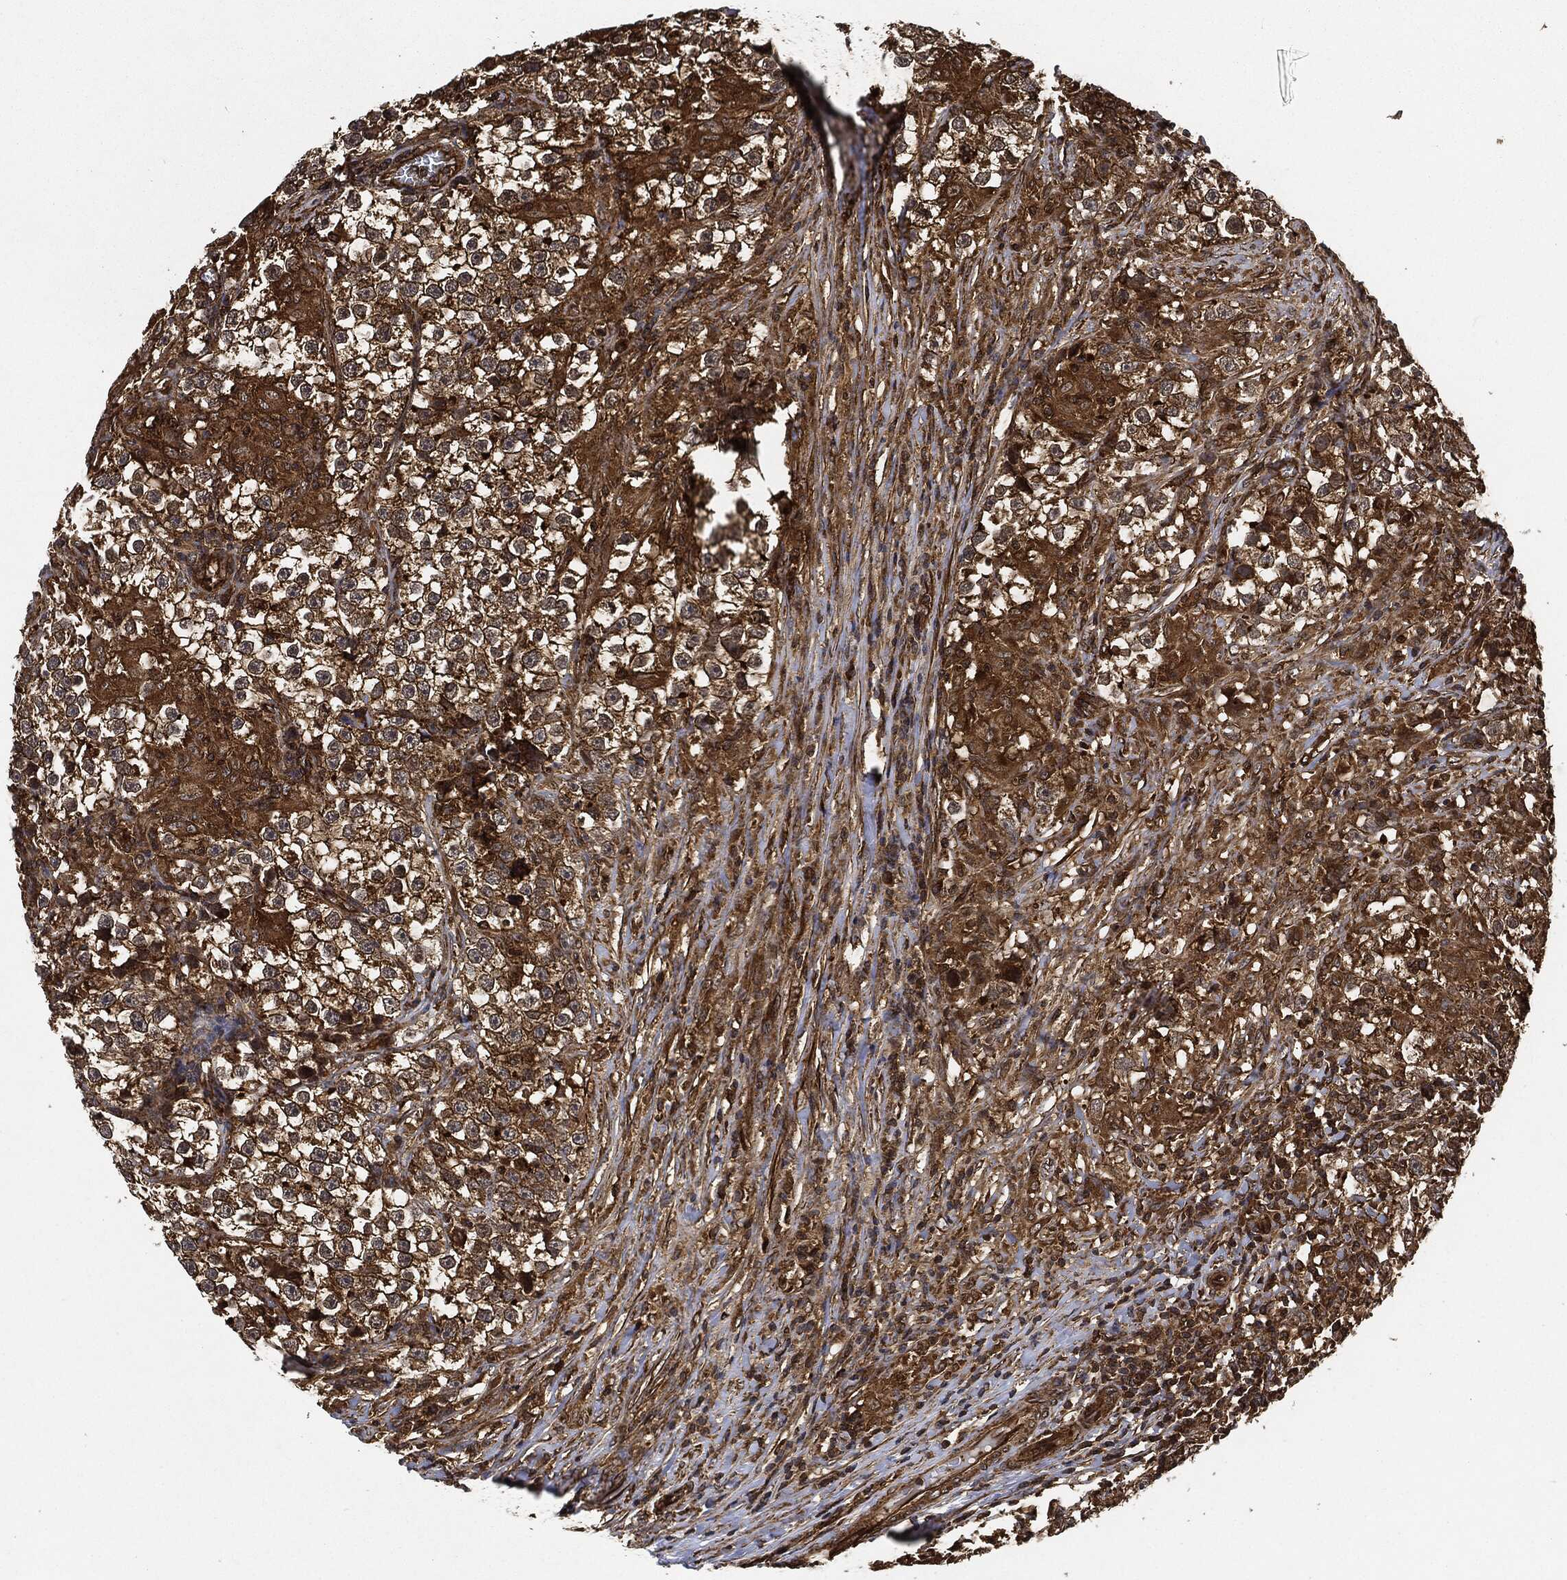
{"staining": {"intensity": "strong", "quantity": ">75%", "location": "cytoplasmic/membranous"}, "tissue": "testis cancer", "cell_type": "Tumor cells", "image_type": "cancer", "snomed": [{"axis": "morphology", "description": "Seminoma, NOS"}, {"axis": "topography", "description": "Testis"}], "caption": "About >75% of tumor cells in human seminoma (testis) display strong cytoplasmic/membranous protein staining as visualized by brown immunohistochemical staining.", "gene": "CEP290", "patient": {"sex": "male", "age": 46}}